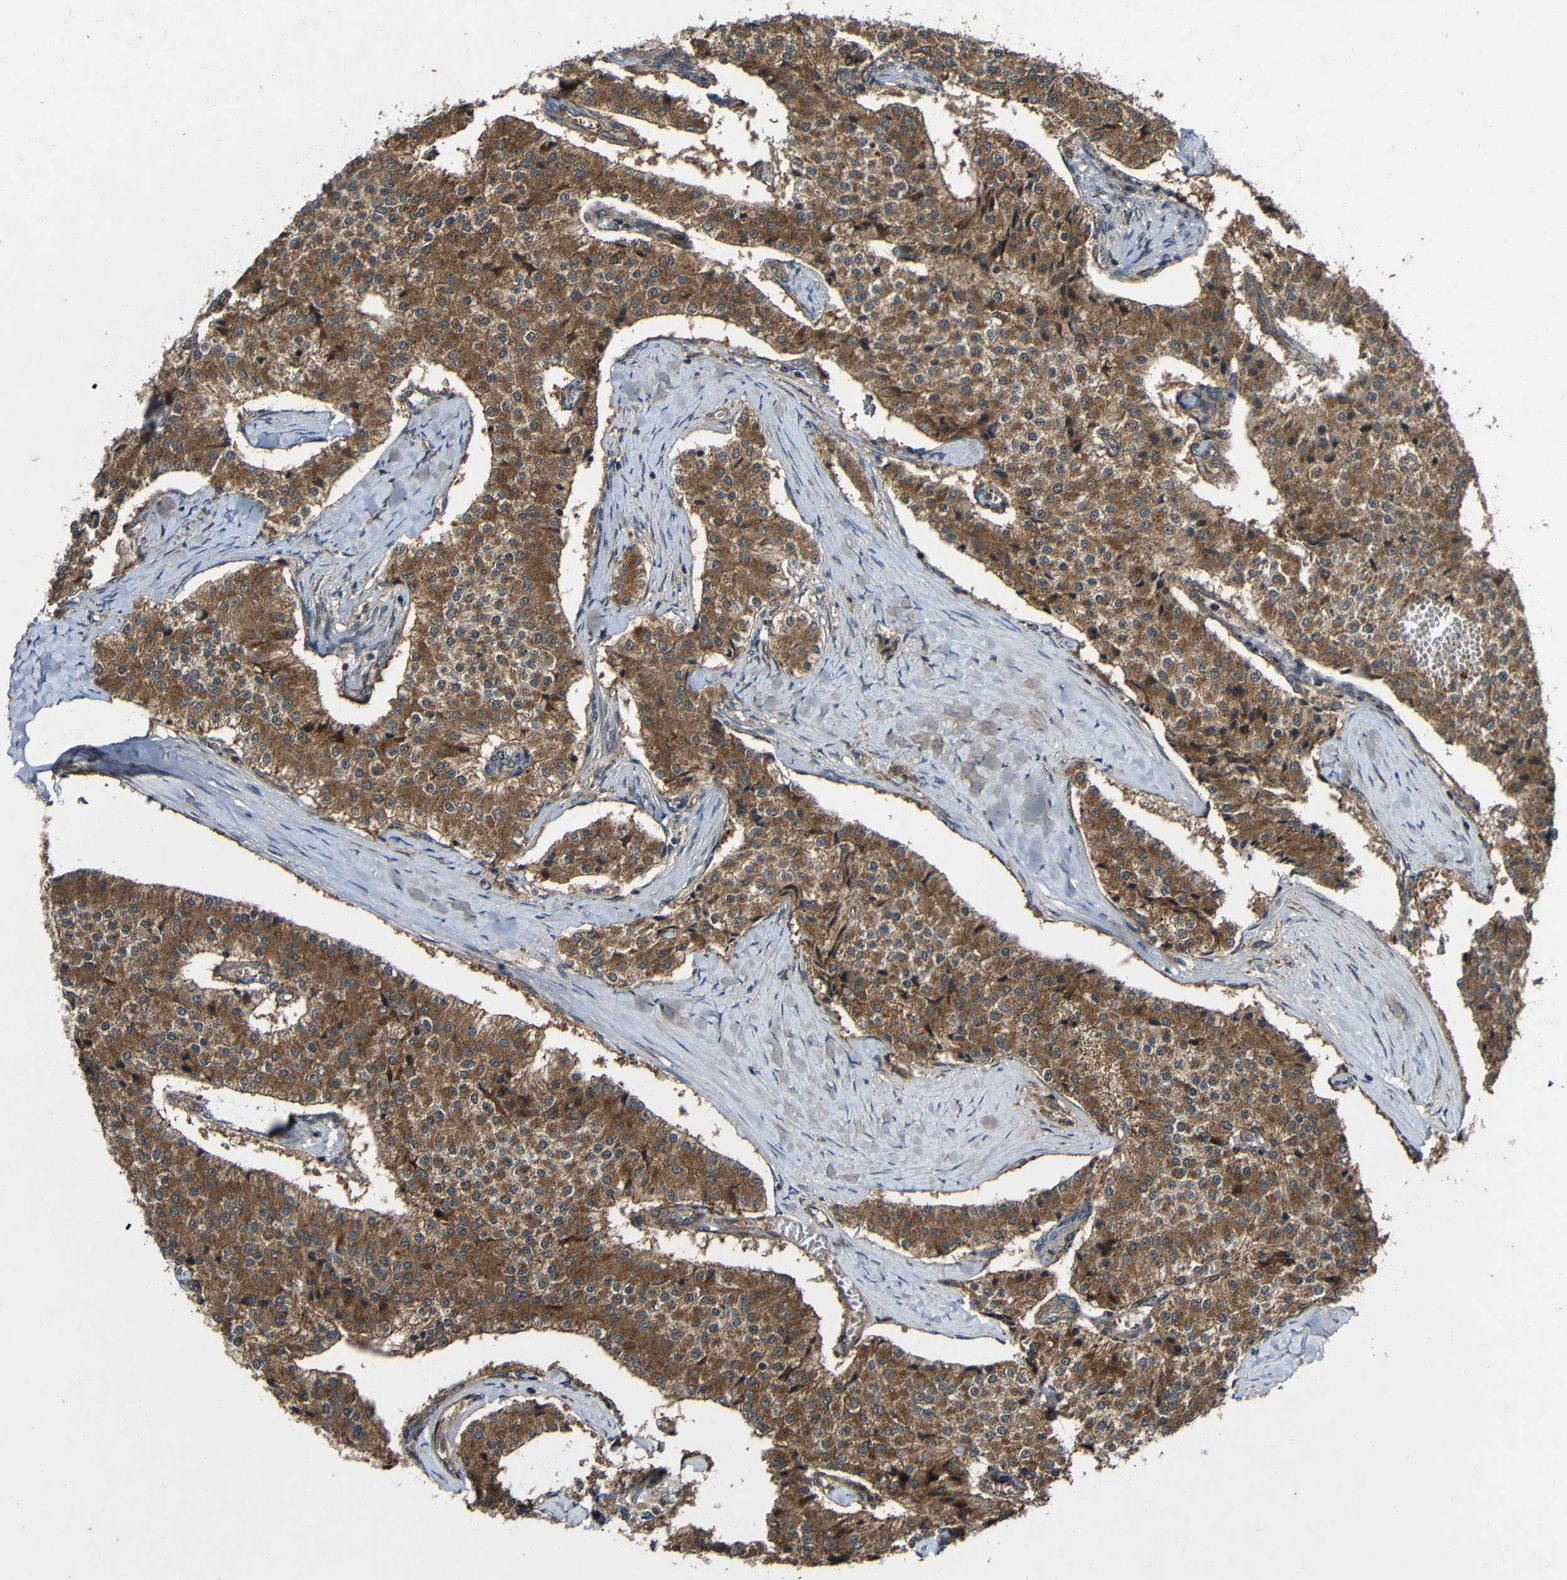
{"staining": {"intensity": "moderate", "quantity": ">75%", "location": "cytoplasmic/membranous"}, "tissue": "carcinoid", "cell_type": "Tumor cells", "image_type": "cancer", "snomed": [{"axis": "morphology", "description": "Carcinoid, malignant, NOS"}, {"axis": "topography", "description": "Colon"}], "caption": "Immunohistochemical staining of malignant carcinoid shows medium levels of moderate cytoplasmic/membranous protein expression in approximately >75% of tumor cells.", "gene": "C1GALT1", "patient": {"sex": "female", "age": 52}}